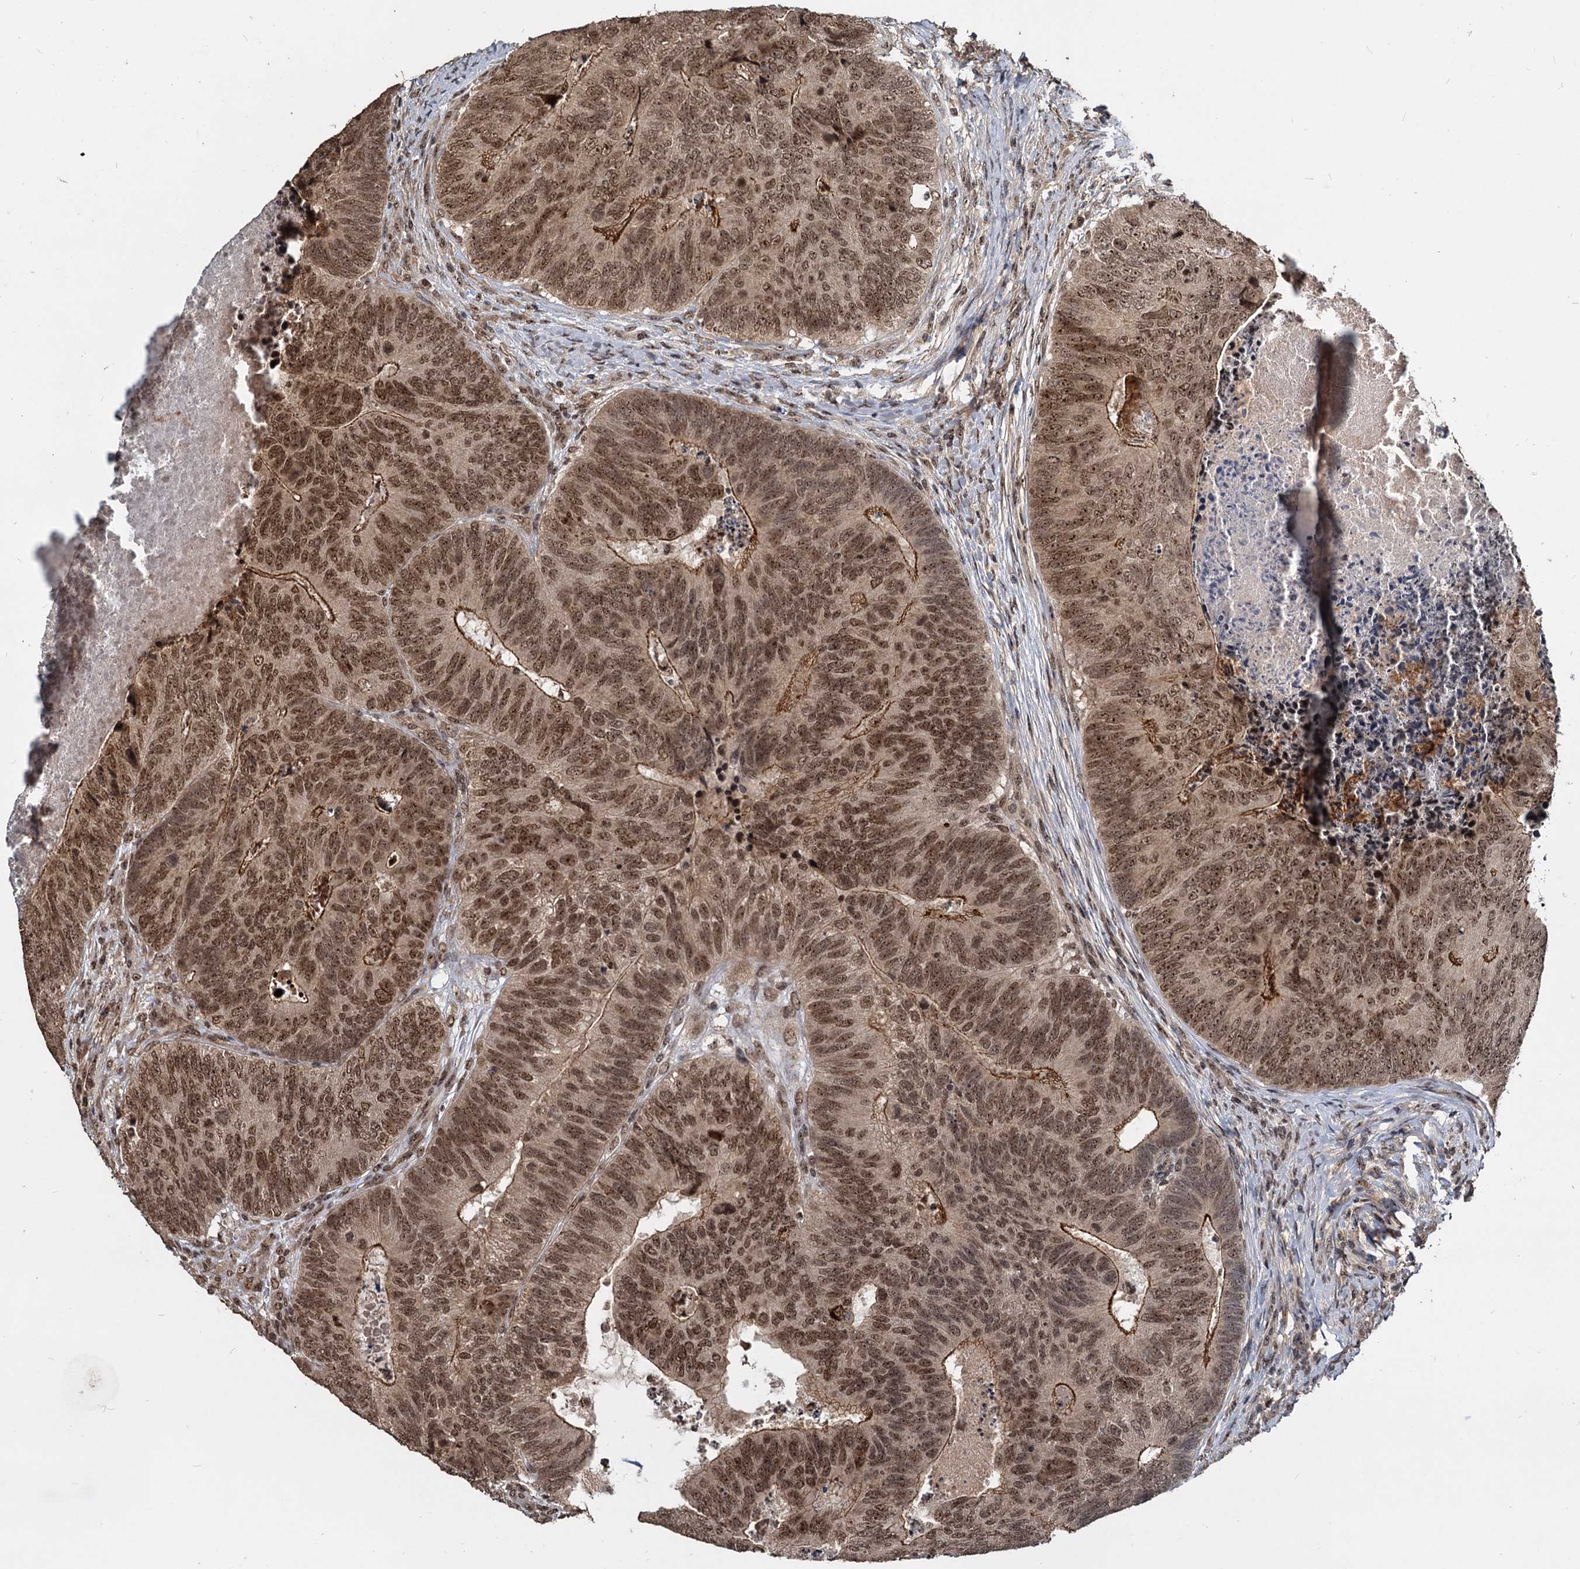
{"staining": {"intensity": "moderate", "quantity": ">75%", "location": "cytoplasmic/membranous,nuclear"}, "tissue": "colorectal cancer", "cell_type": "Tumor cells", "image_type": "cancer", "snomed": [{"axis": "morphology", "description": "Adenocarcinoma, NOS"}, {"axis": "topography", "description": "Colon"}], "caption": "The micrograph exhibits a brown stain indicating the presence of a protein in the cytoplasmic/membranous and nuclear of tumor cells in colorectal cancer. (IHC, brightfield microscopy, high magnification).", "gene": "FAM216B", "patient": {"sex": "female", "age": 67}}